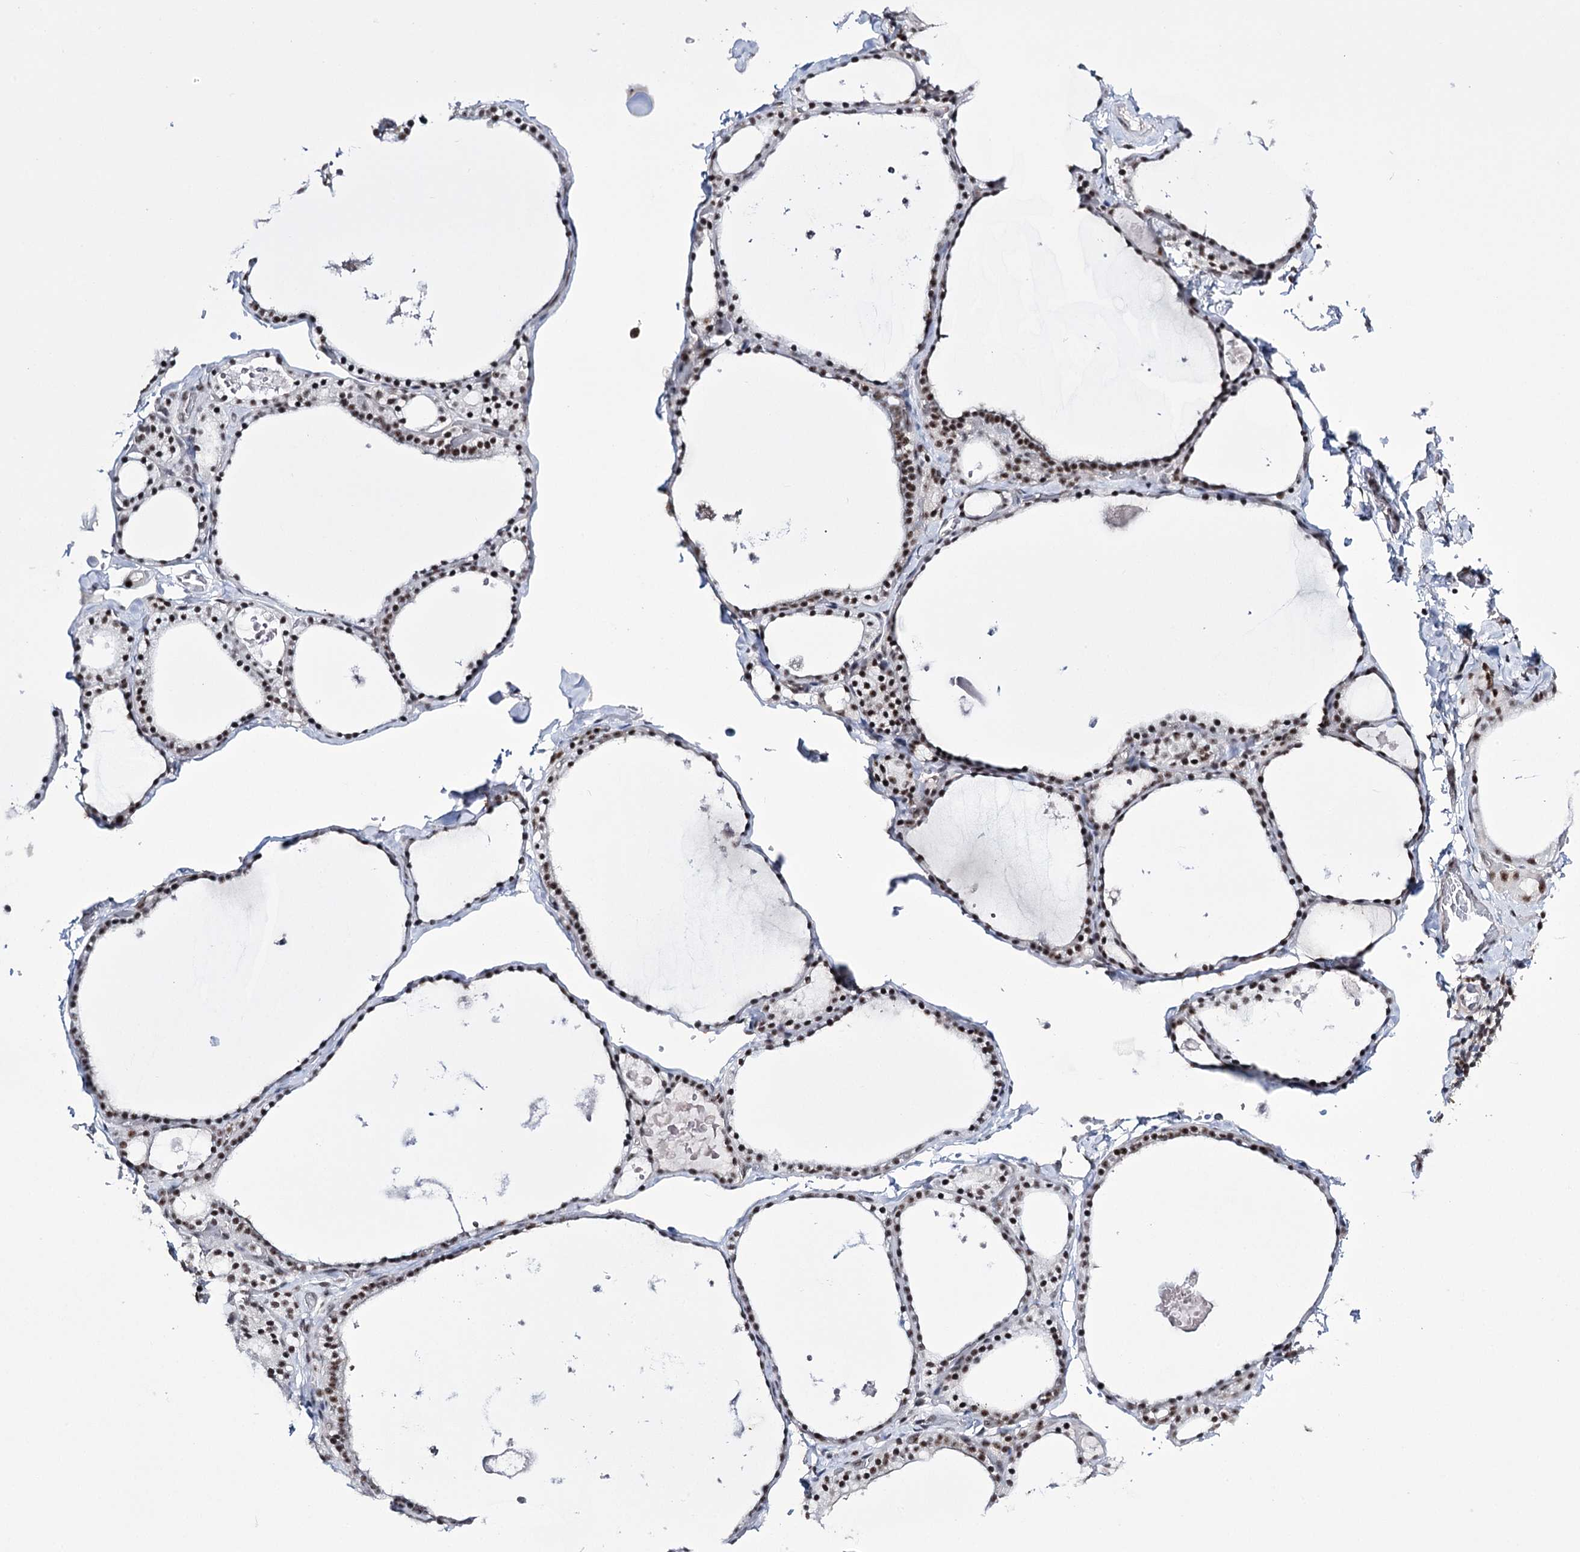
{"staining": {"intensity": "moderate", "quantity": ">75%", "location": "nuclear"}, "tissue": "thyroid gland", "cell_type": "Glandular cells", "image_type": "normal", "snomed": [{"axis": "morphology", "description": "Normal tissue, NOS"}, {"axis": "topography", "description": "Thyroid gland"}], "caption": "This is a micrograph of immunohistochemistry staining of unremarkable thyroid gland, which shows moderate expression in the nuclear of glandular cells.", "gene": "PRPF40A", "patient": {"sex": "male", "age": 56}}